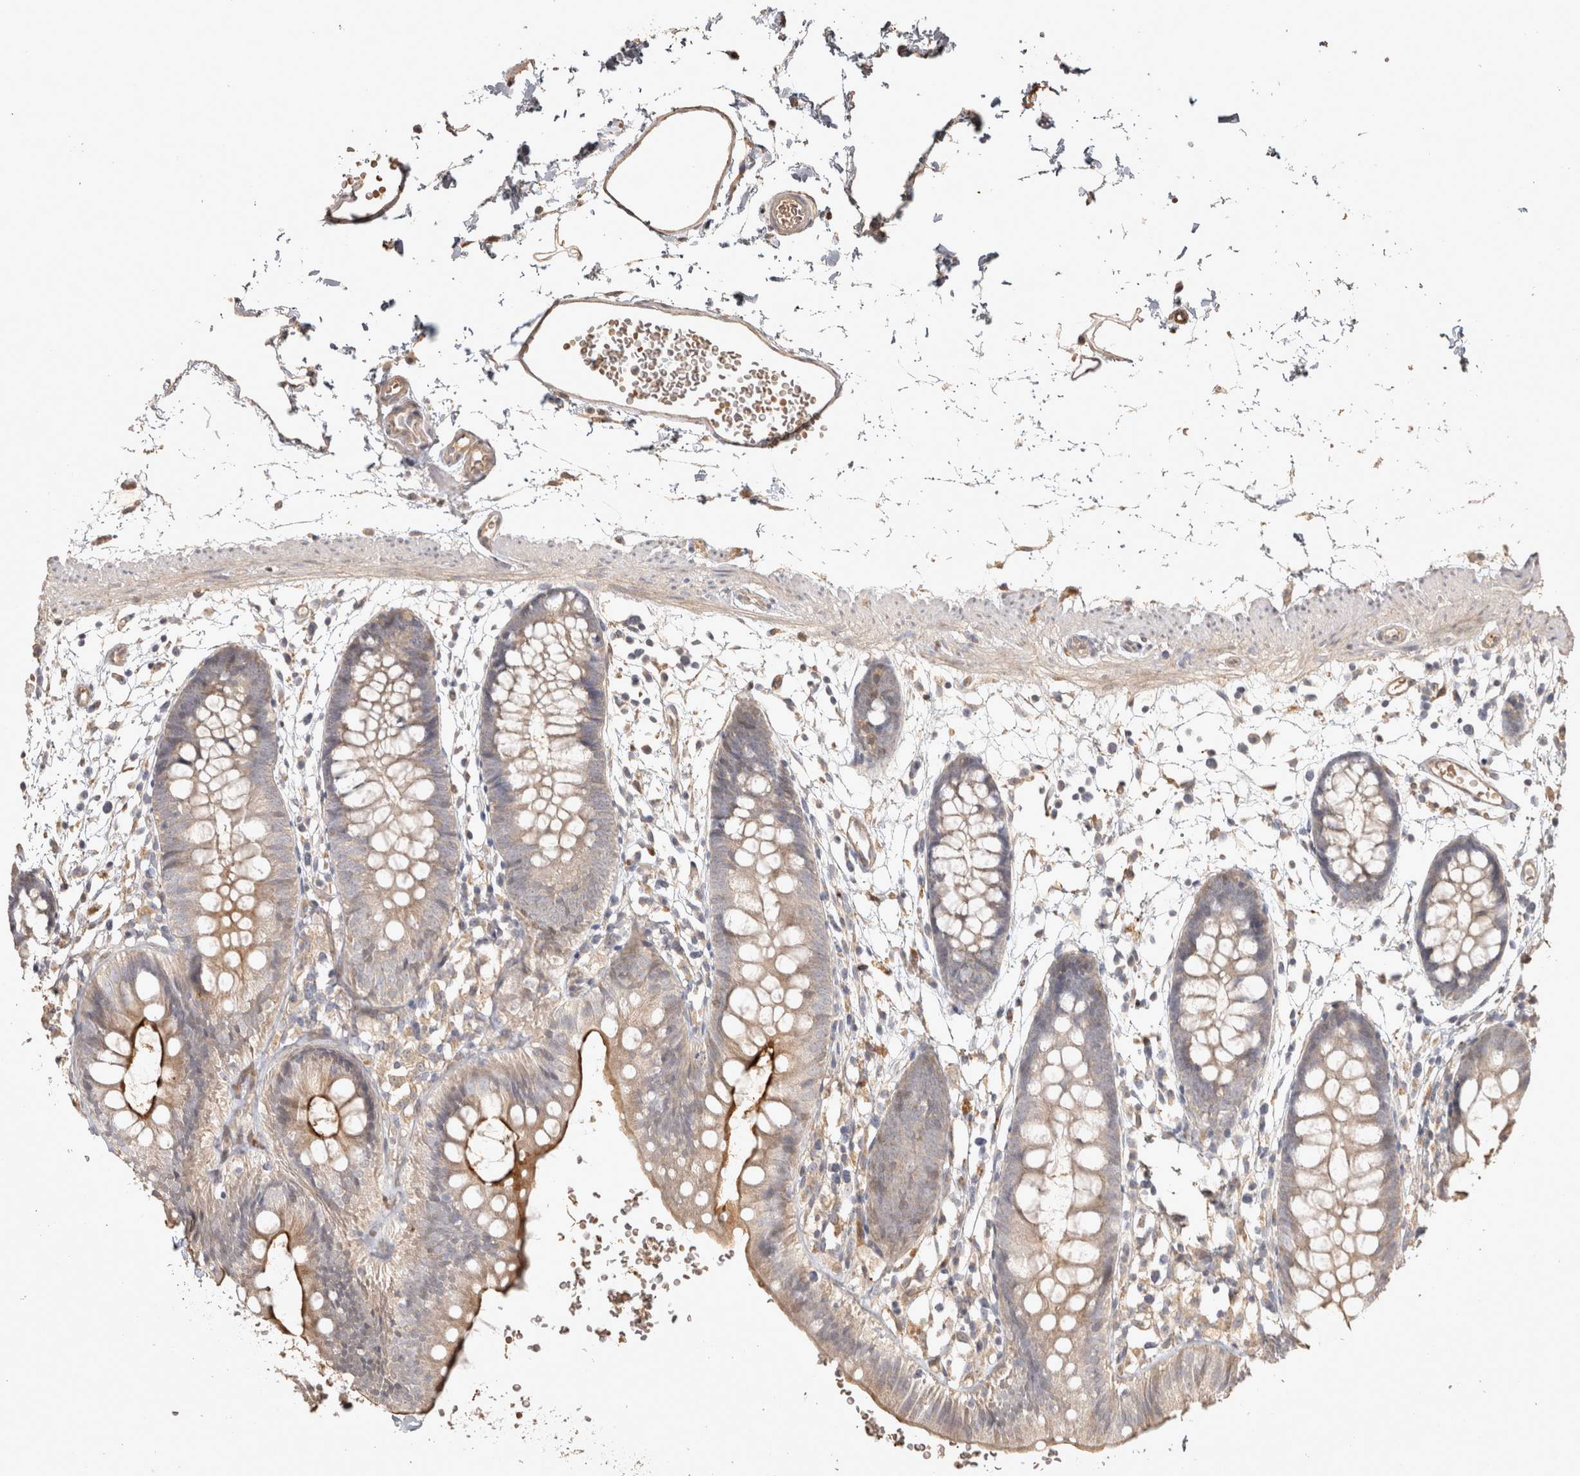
{"staining": {"intensity": "moderate", "quantity": ">75%", "location": "cytoplasmic/membranous"}, "tissue": "colon", "cell_type": "Endothelial cells", "image_type": "normal", "snomed": [{"axis": "morphology", "description": "Normal tissue, NOS"}, {"axis": "topography", "description": "Colon"}], "caption": "Colon stained with DAB (3,3'-diaminobenzidine) IHC exhibits medium levels of moderate cytoplasmic/membranous expression in about >75% of endothelial cells. The protein is shown in brown color, while the nuclei are stained blue.", "gene": "OSTN", "patient": {"sex": "male", "age": 56}}